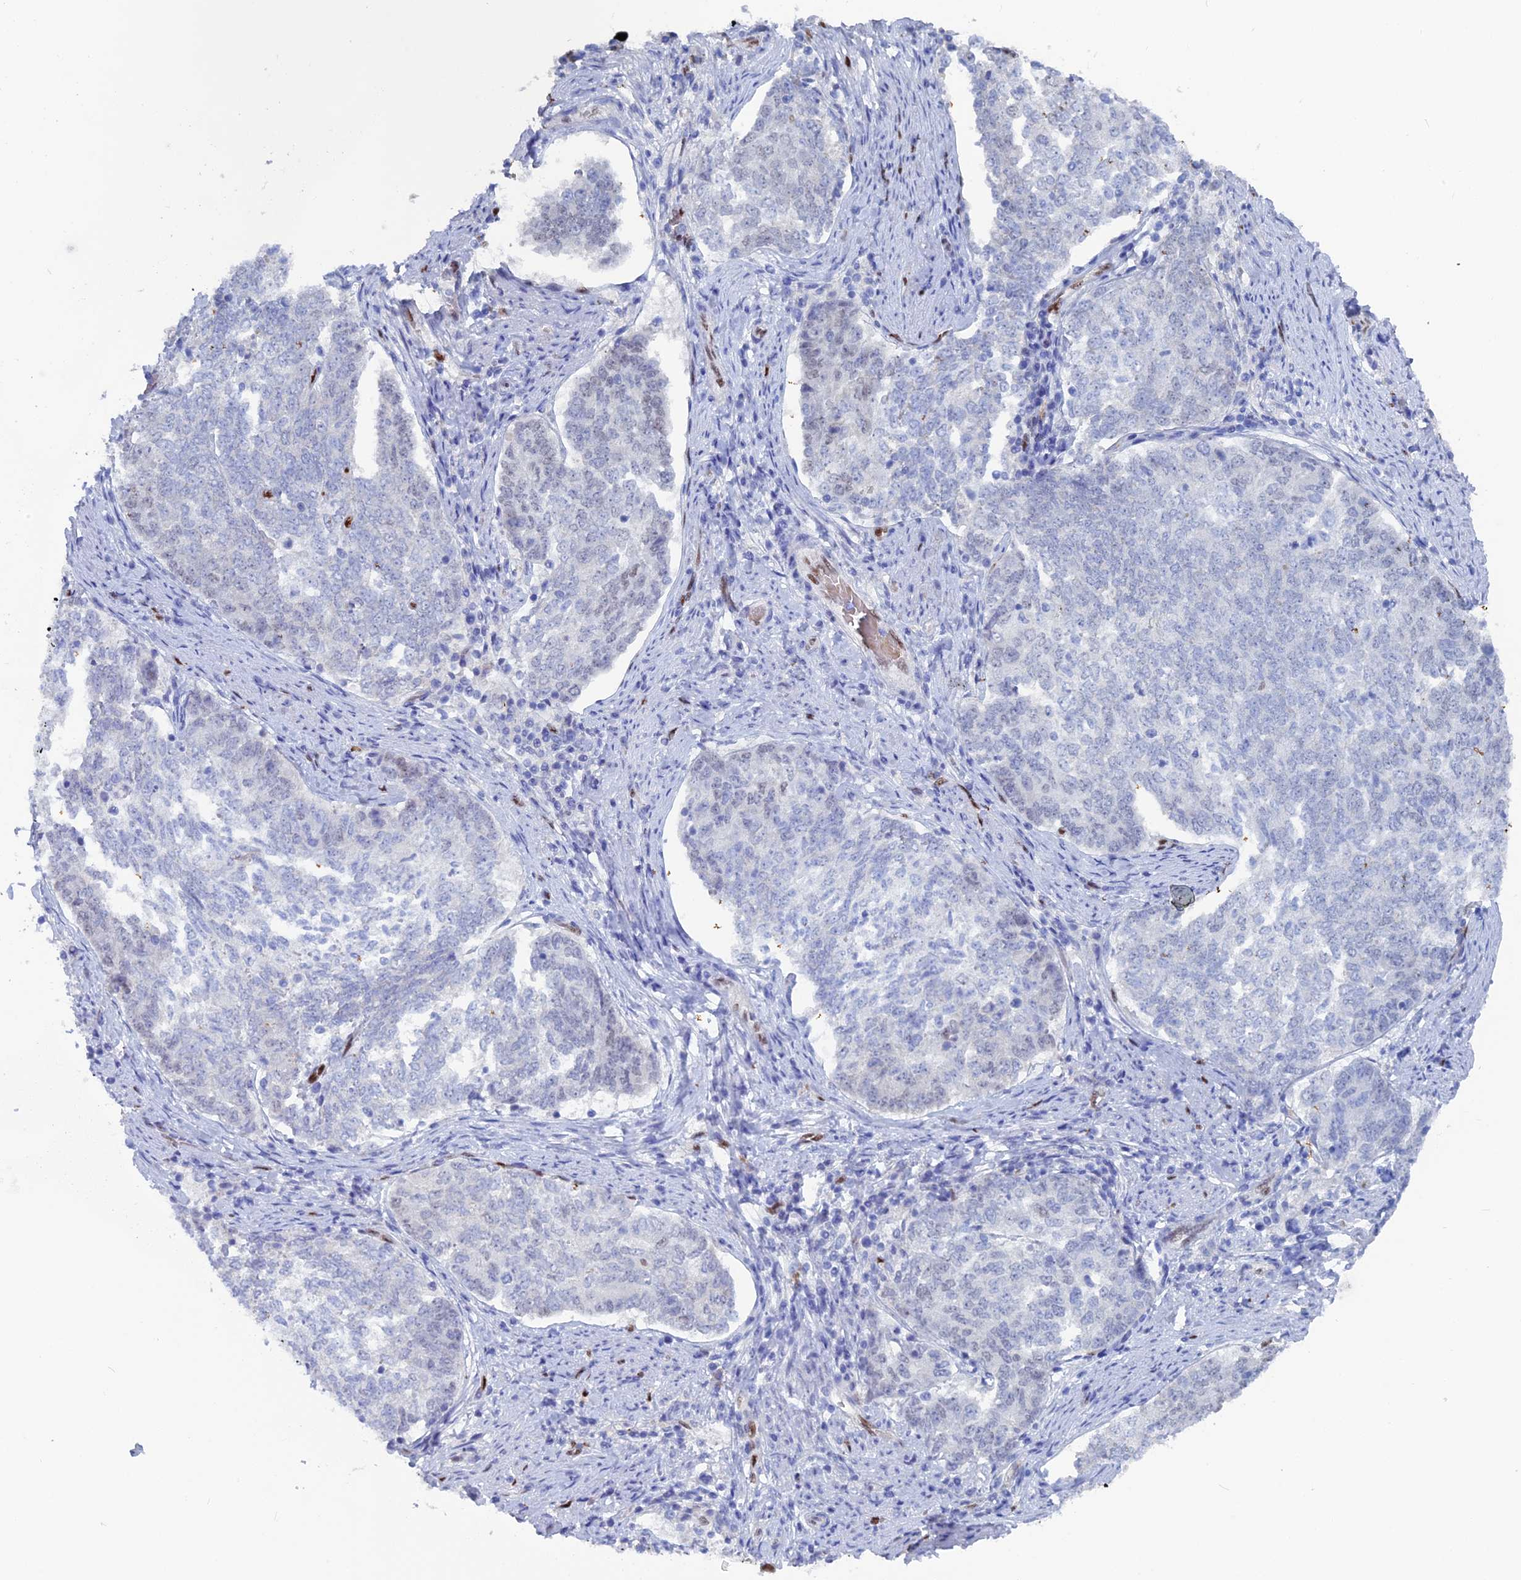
{"staining": {"intensity": "negative", "quantity": "none", "location": "none"}, "tissue": "endometrial cancer", "cell_type": "Tumor cells", "image_type": "cancer", "snomed": [{"axis": "morphology", "description": "Adenocarcinoma, NOS"}, {"axis": "topography", "description": "Endometrium"}], "caption": "A histopathology image of endometrial cancer stained for a protein reveals no brown staining in tumor cells.", "gene": "NOL4L", "patient": {"sex": "female", "age": 80}}